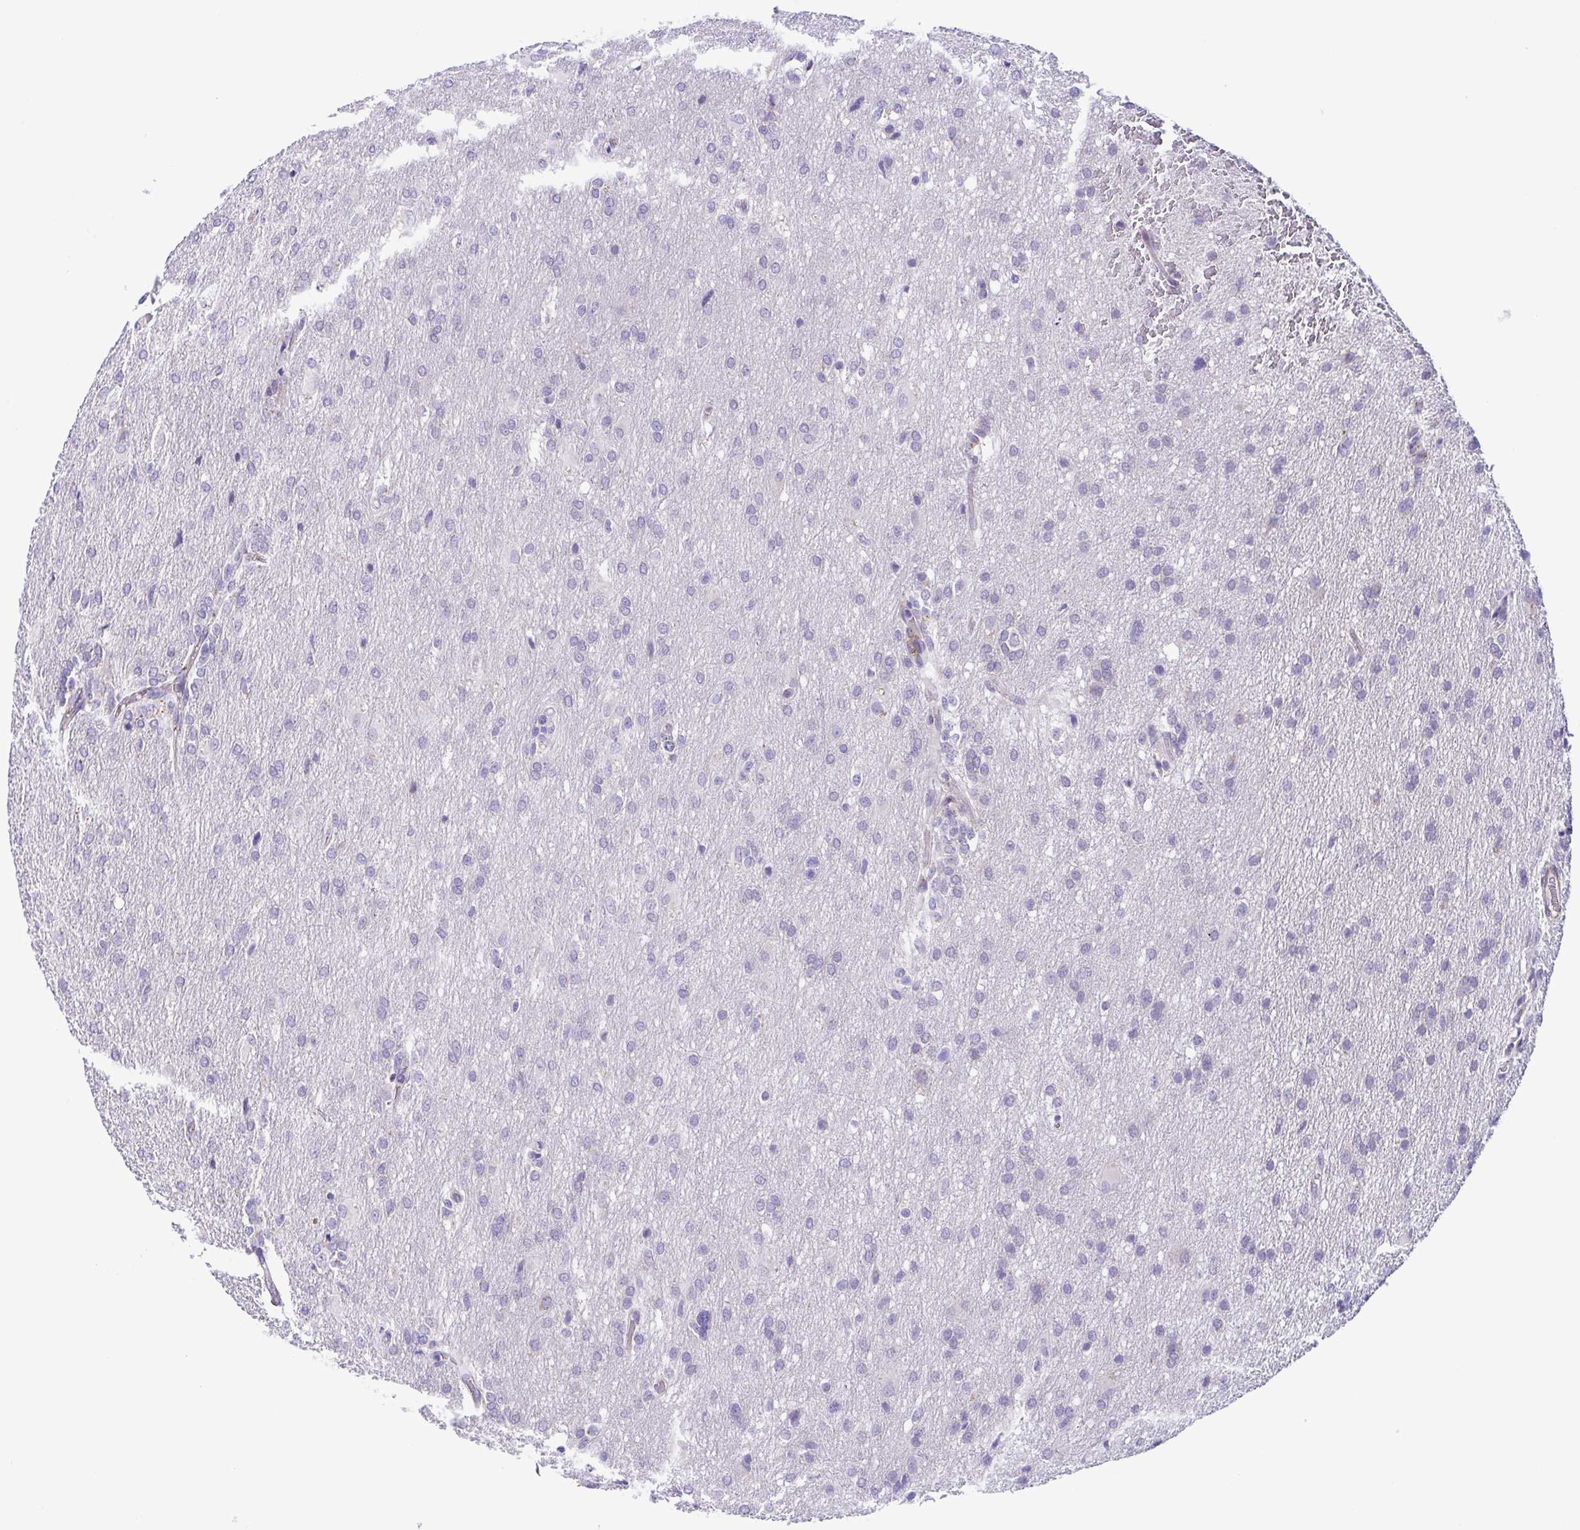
{"staining": {"intensity": "negative", "quantity": "none", "location": "none"}, "tissue": "glioma", "cell_type": "Tumor cells", "image_type": "cancer", "snomed": [{"axis": "morphology", "description": "Glioma, malignant, High grade"}, {"axis": "topography", "description": "Brain"}], "caption": "Malignant glioma (high-grade) stained for a protein using IHC displays no staining tumor cells.", "gene": "COL17A1", "patient": {"sex": "male", "age": 68}}